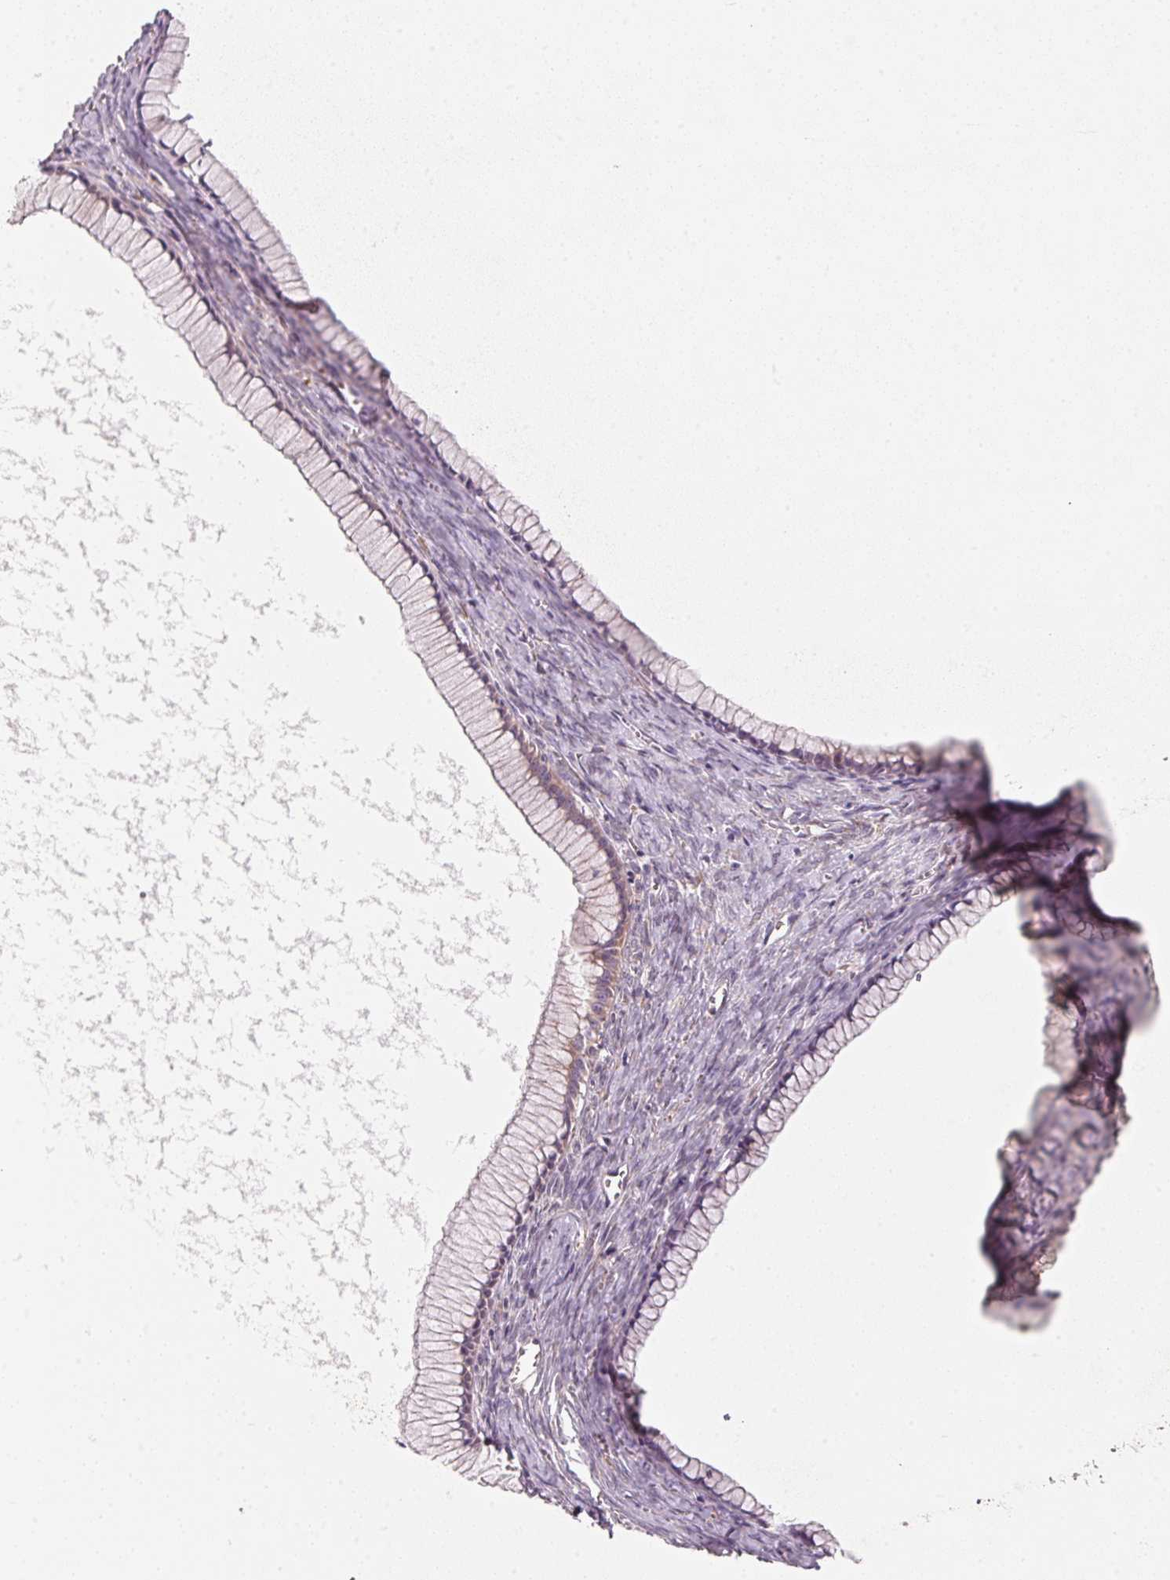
{"staining": {"intensity": "weak", "quantity": ">75%", "location": "cytoplasmic/membranous"}, "tissue": "ovarian cancer", "cell_type": "Tumor cells", "image_type": "cancer", "snomed": [{"axis": "morphology", "description": "Cystadenocarcinoma, mucinous, NOS"}, {"axis": "topography", "description": "Ovary"}], "caption": "Ovarian mucinous cystadenocarcinoma tissue displays weak cytoplasmic/membranous staining in about >75% of tumor cells", "gene": "BLOC1S2", "patient": {"sex": "female", "age": 41}}